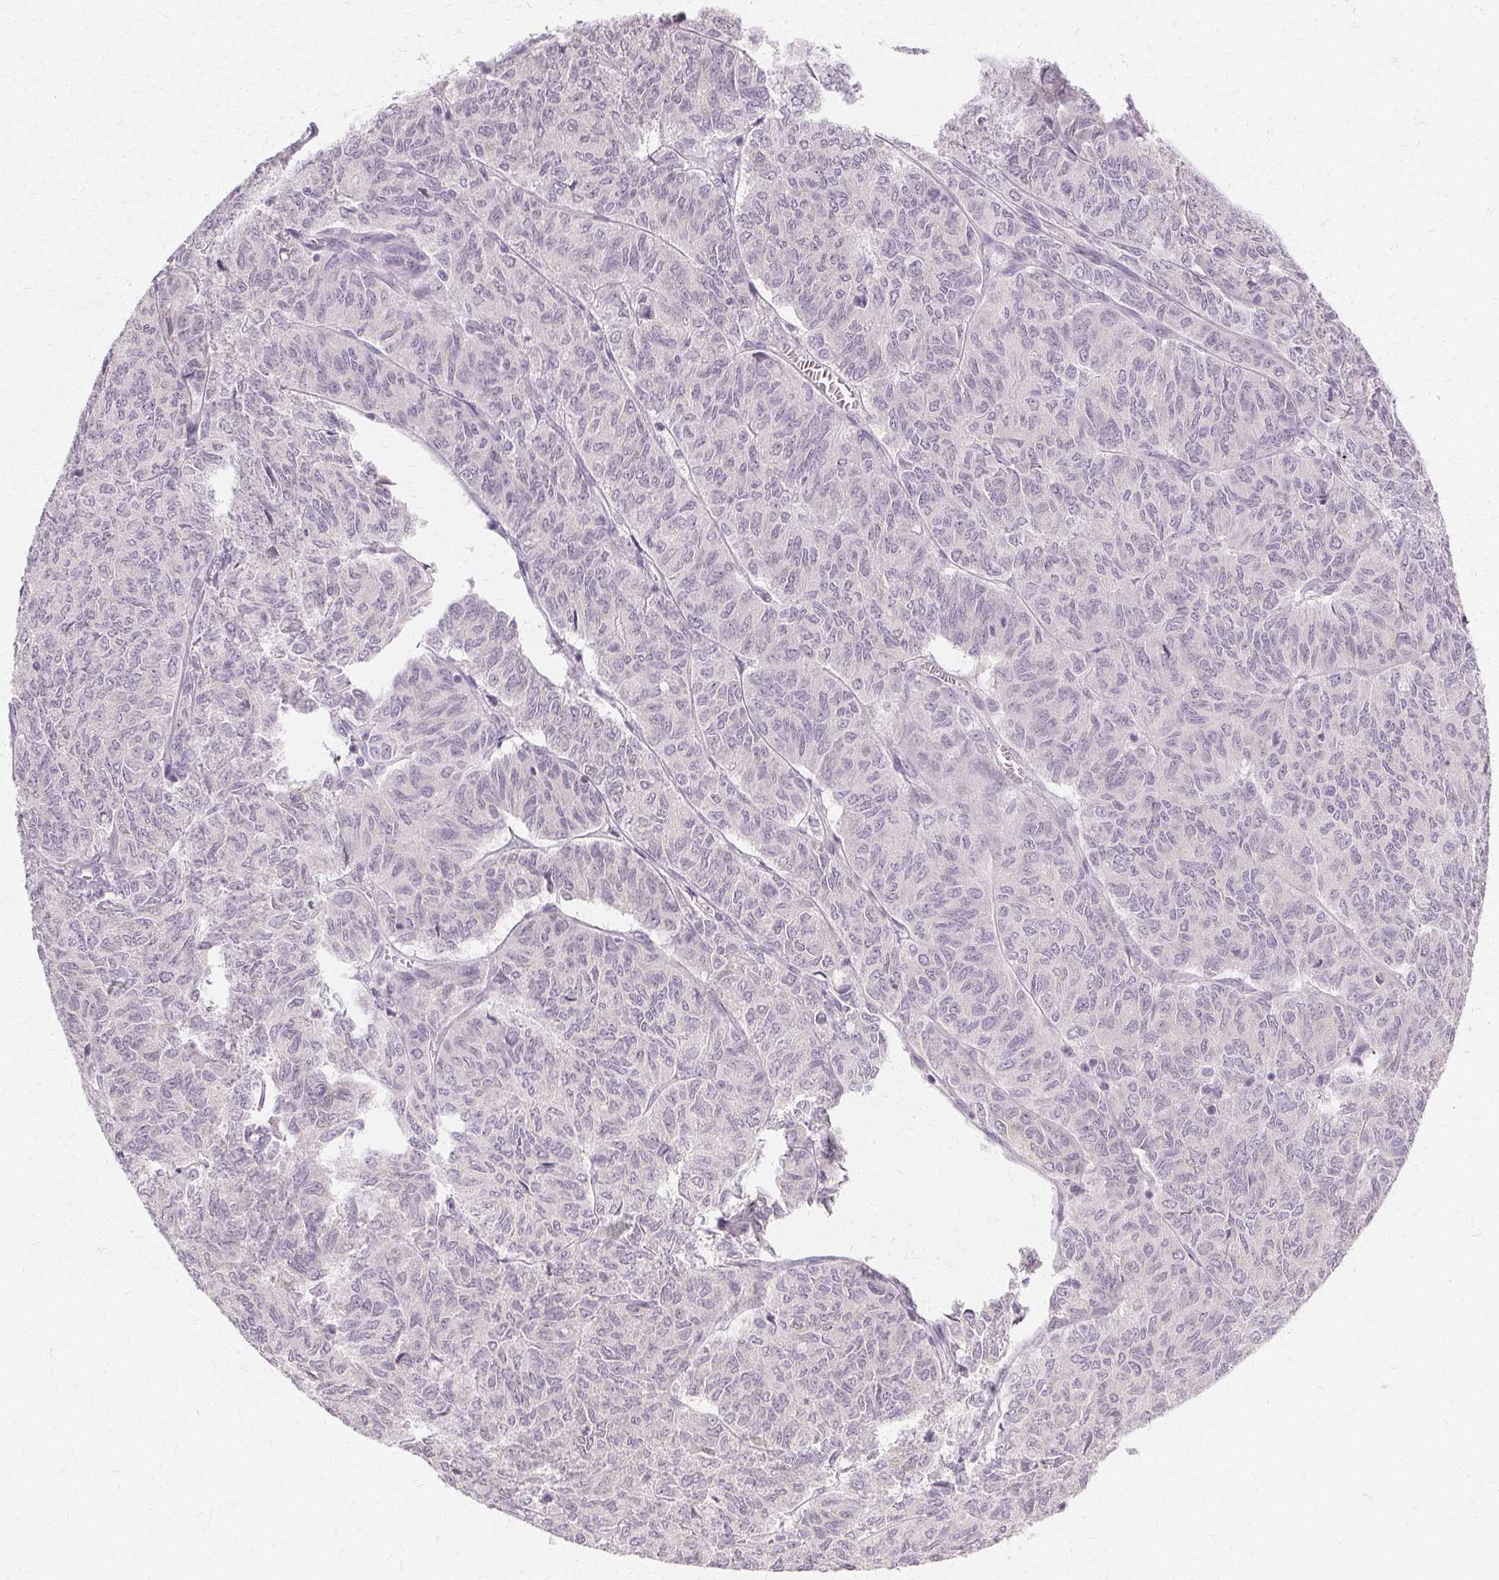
{"staining": {"intensity": "negative", "quantity": "none", "location": "none"}, "tissue": "ovarian cancer", "cell_type": "Tumor cells", "image_type": "cancer", "snomed": [{"axis": "morphology", "description": "Carcinoma, endometroid"}, {"axis": "topography", "description": "Ovary"}], "caption": "Tumor cells show no significant protein positivity in ovarian cancer.", "gene": "FCRL3", "patient": {"sex": "female", "age": 80}}